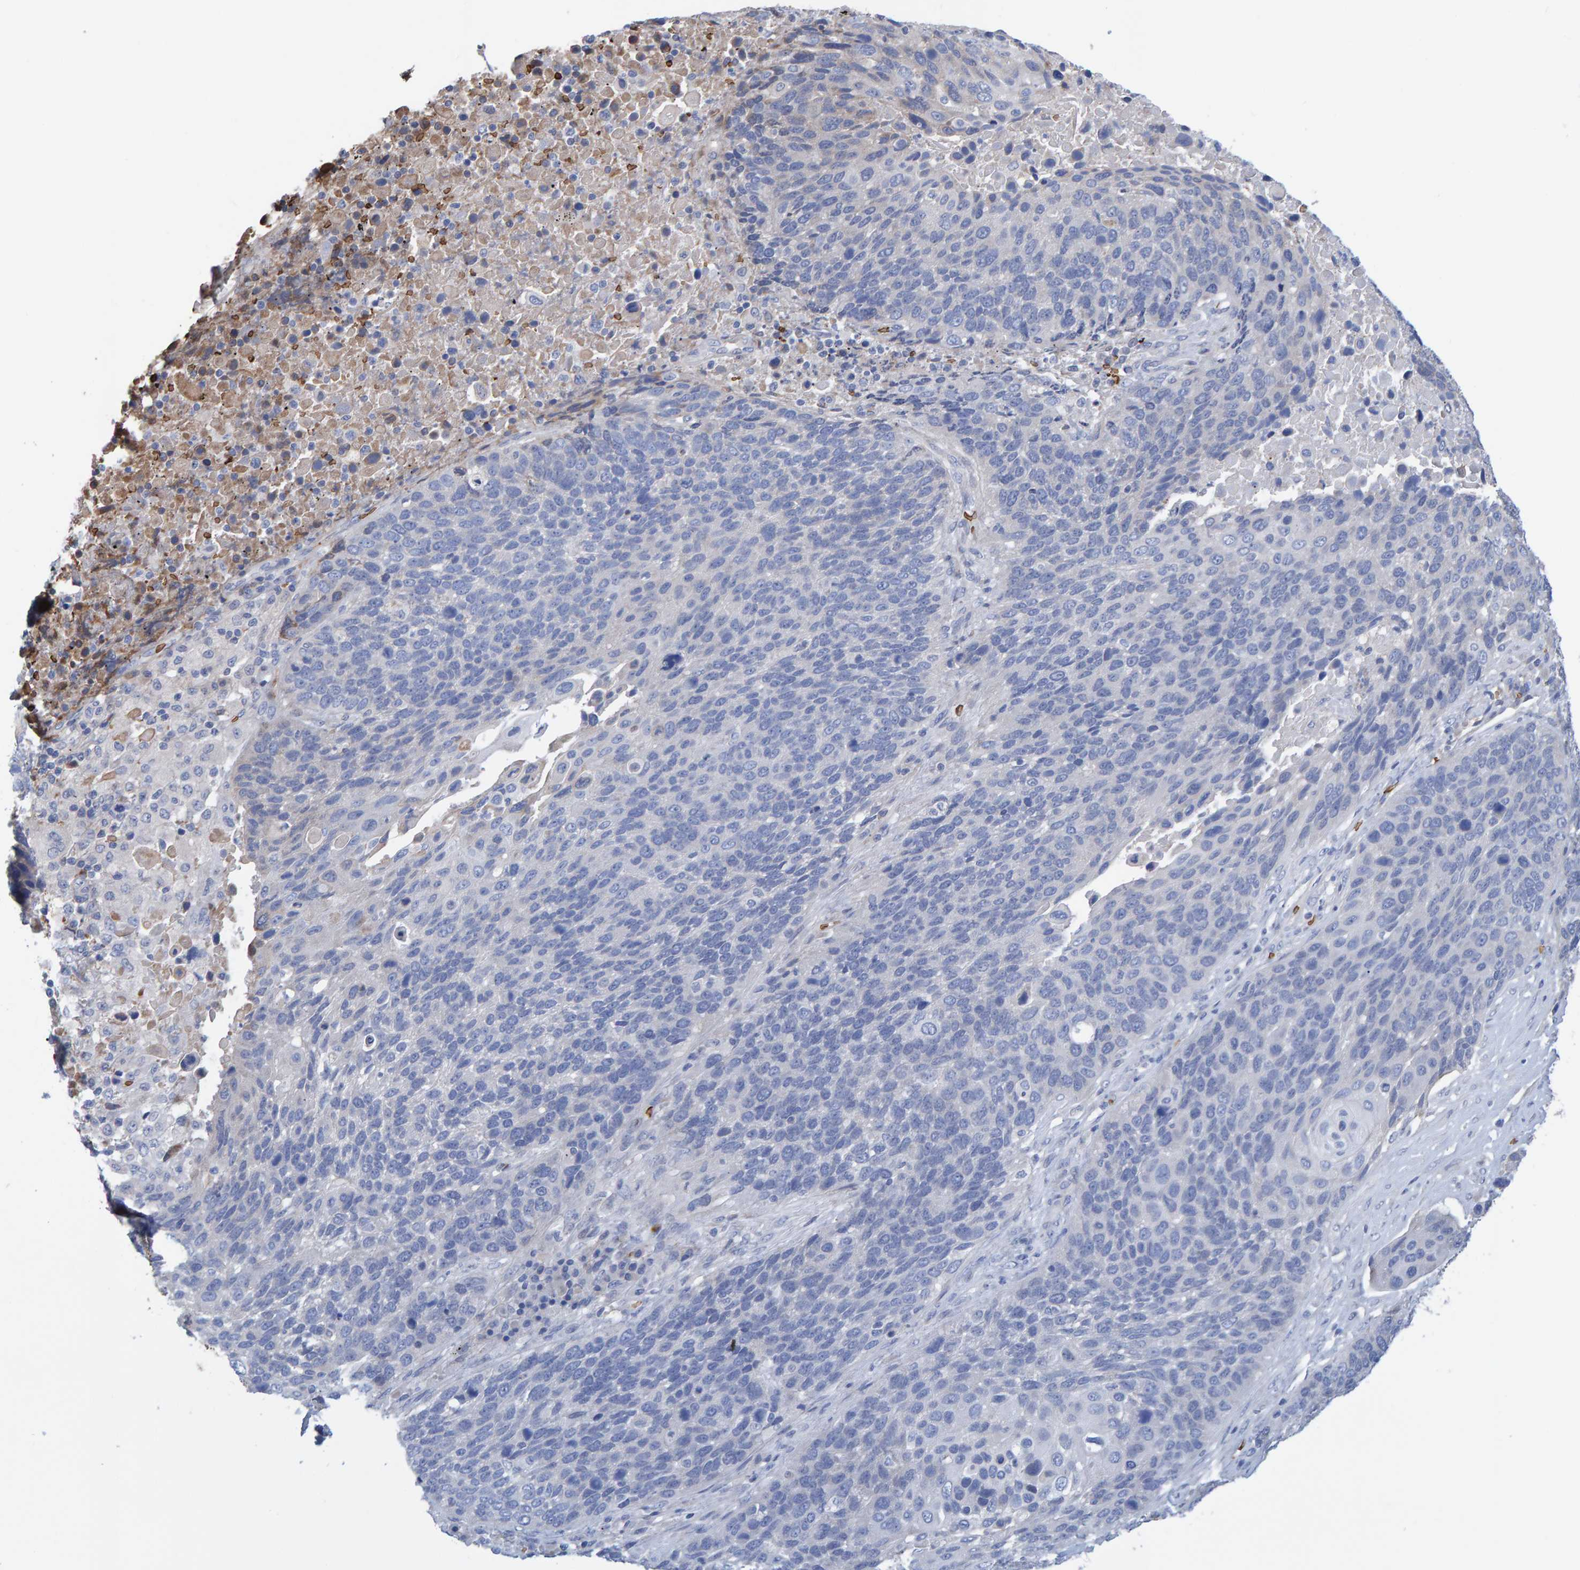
{"staining": {"intensity": "negative", "quantity": "none", "location": "none"}, "tissue": "lung cancer", "cell_type": "Tumor cells", "image_type": "cancer", "snomed": [{"axis": "morphology", "description": "Squamous cell carcinoma, NOS"}, {"axis": "topography", "description": "Lung"}], "caption": "Human squamous cell carcinoma (lung) stained for a protein using immunohistochemistry (IHC) exhibits no positivity in tumor cells.", "gene": "VPS9D1", "patient": {"sex": "male", "age": 66}}